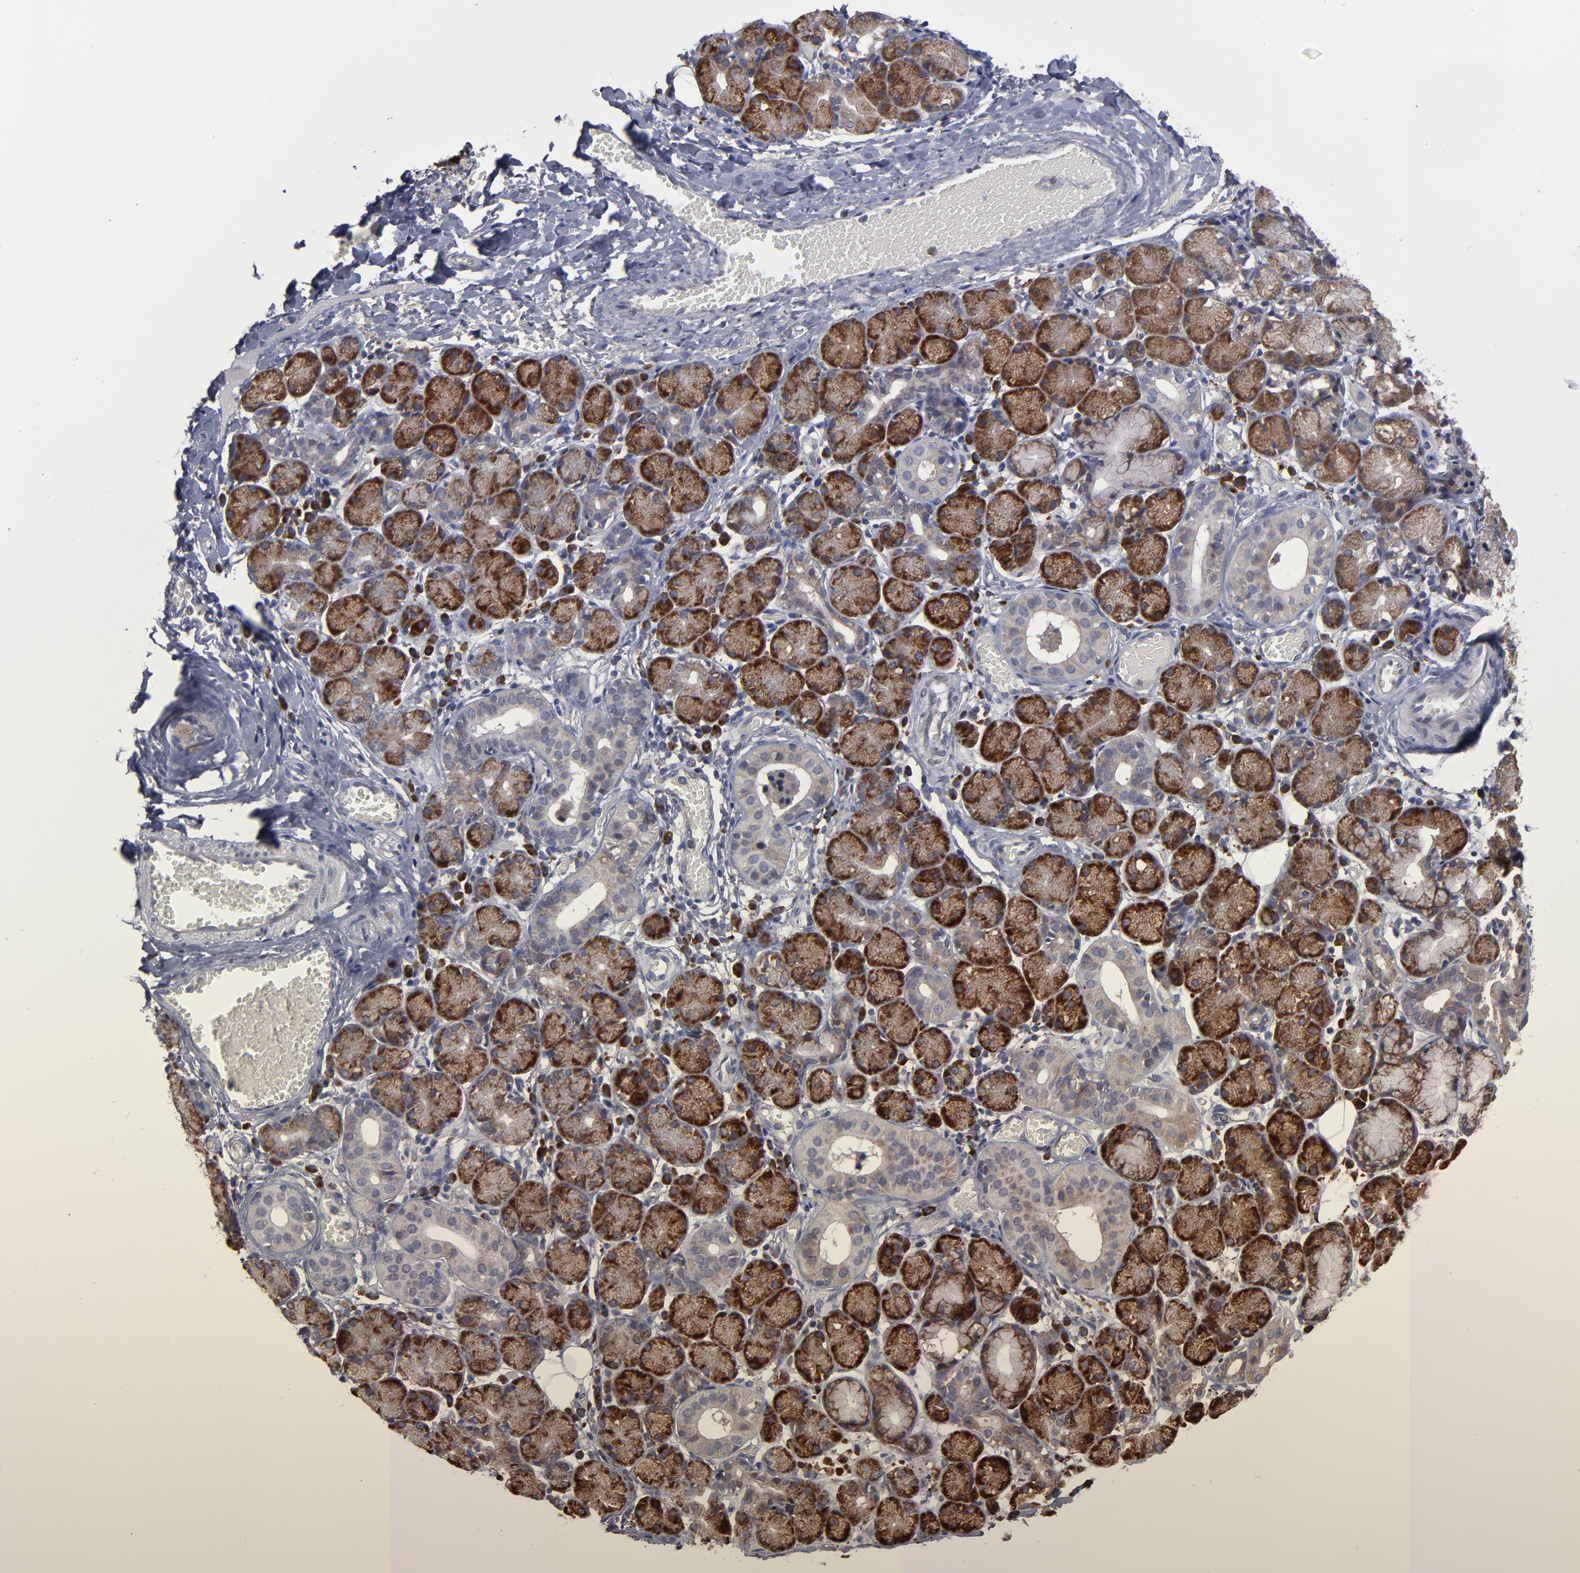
{"staining": {"intensity": "strong", "quantity": ">75%", "location": "cytoplasmic/membranous"}, "tissue": "salivary gland", "cell_type": "Glandular cells", "image_type": "normal", "snomed": [{"axis": "morphology", "description": "Normal tissue, NOS"}, {"axis": "topography", "description": "Salivary gland"}], "caption": "Immunohistochemical staining of normal salivary gland exhibits high levels of strong cytoplasmic/membranous expression in about >75% of glandular cells.", "gene": "SND1", "patient": {"sex": "female", "age": 24}}